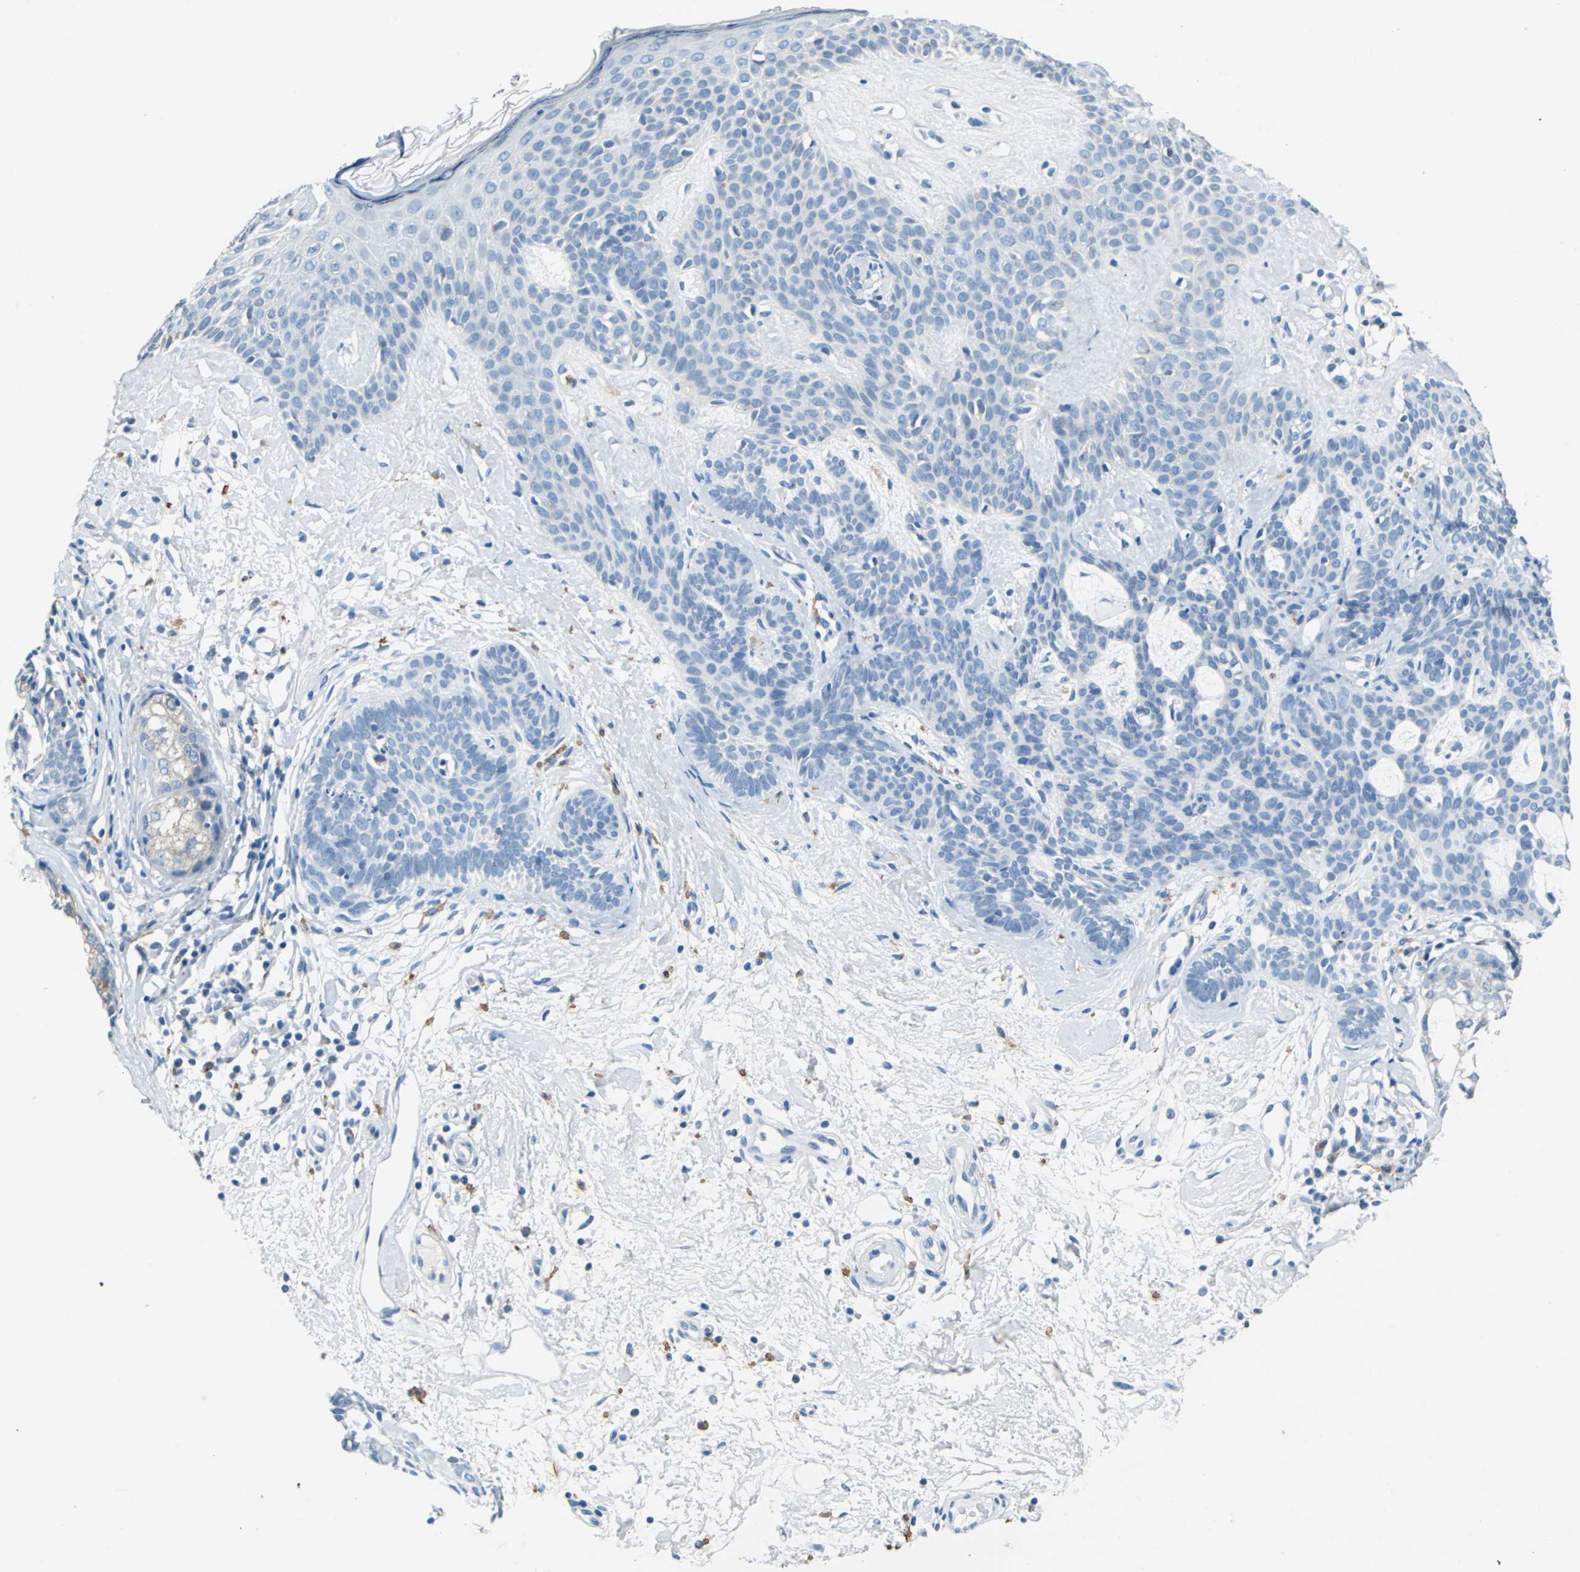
{"staining": {"intensity": "negative", "quantity": "none", "location": "none"}, "tissue": "skin cancer", "cell_type": "Tumor cells", "image_type": "cancer", "snomed": [{"axis": "morphology", "description": "Developmental malformation"}, {"axis": "morphology", "description": "Basal cell carcinoma"}, {"axis": "topography", "description": "Skin"}], "caption": "Protein analysis of skin cancer demonstrates no significant expression in tumor cells.", "gene": "TEX264", "patient": {"sex": "female", "age": 62}}